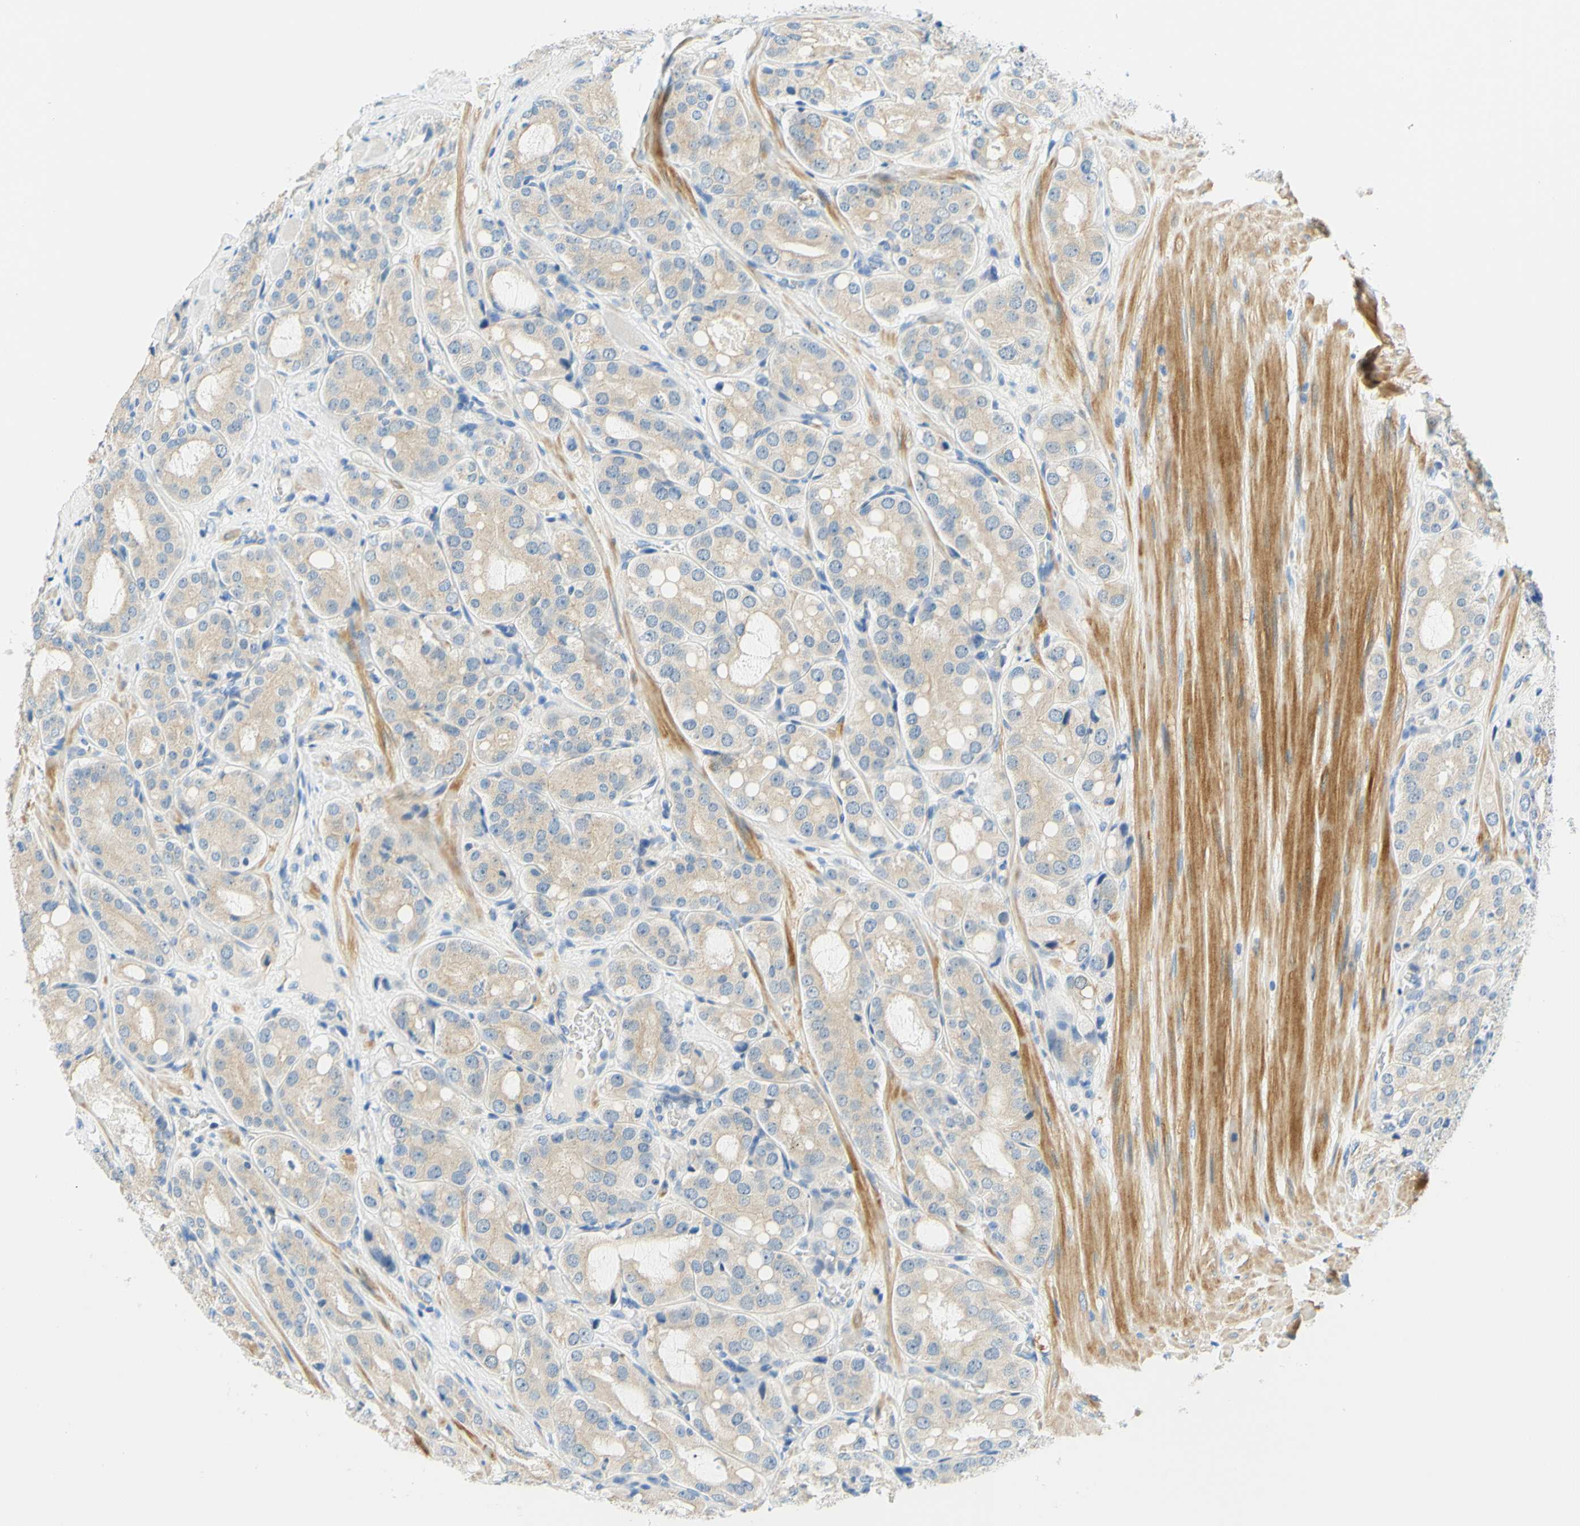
{"staining": {"intensity": "weak", "quantity": "25%-75%", "location": "cytoplasmic/membranous"}, "tissue": "prostate cancer", "cell_type": "Tumor cells", "image_type": "cancer", "snomed": [{"axis": "morphology", "description": "Adenocarcinoma, High grade"}, {"axis": "topography", "description": "Prostate"}], "caption": "Prostate cancer stained for a protein demonstrates weak cytoplasmic/membranous positivity in tumor cells. (Brightfield microscopy of DAB IHC at high magnification).", "gene": "ENTREP2", "patient": {"sex": "male", "age": 65}}